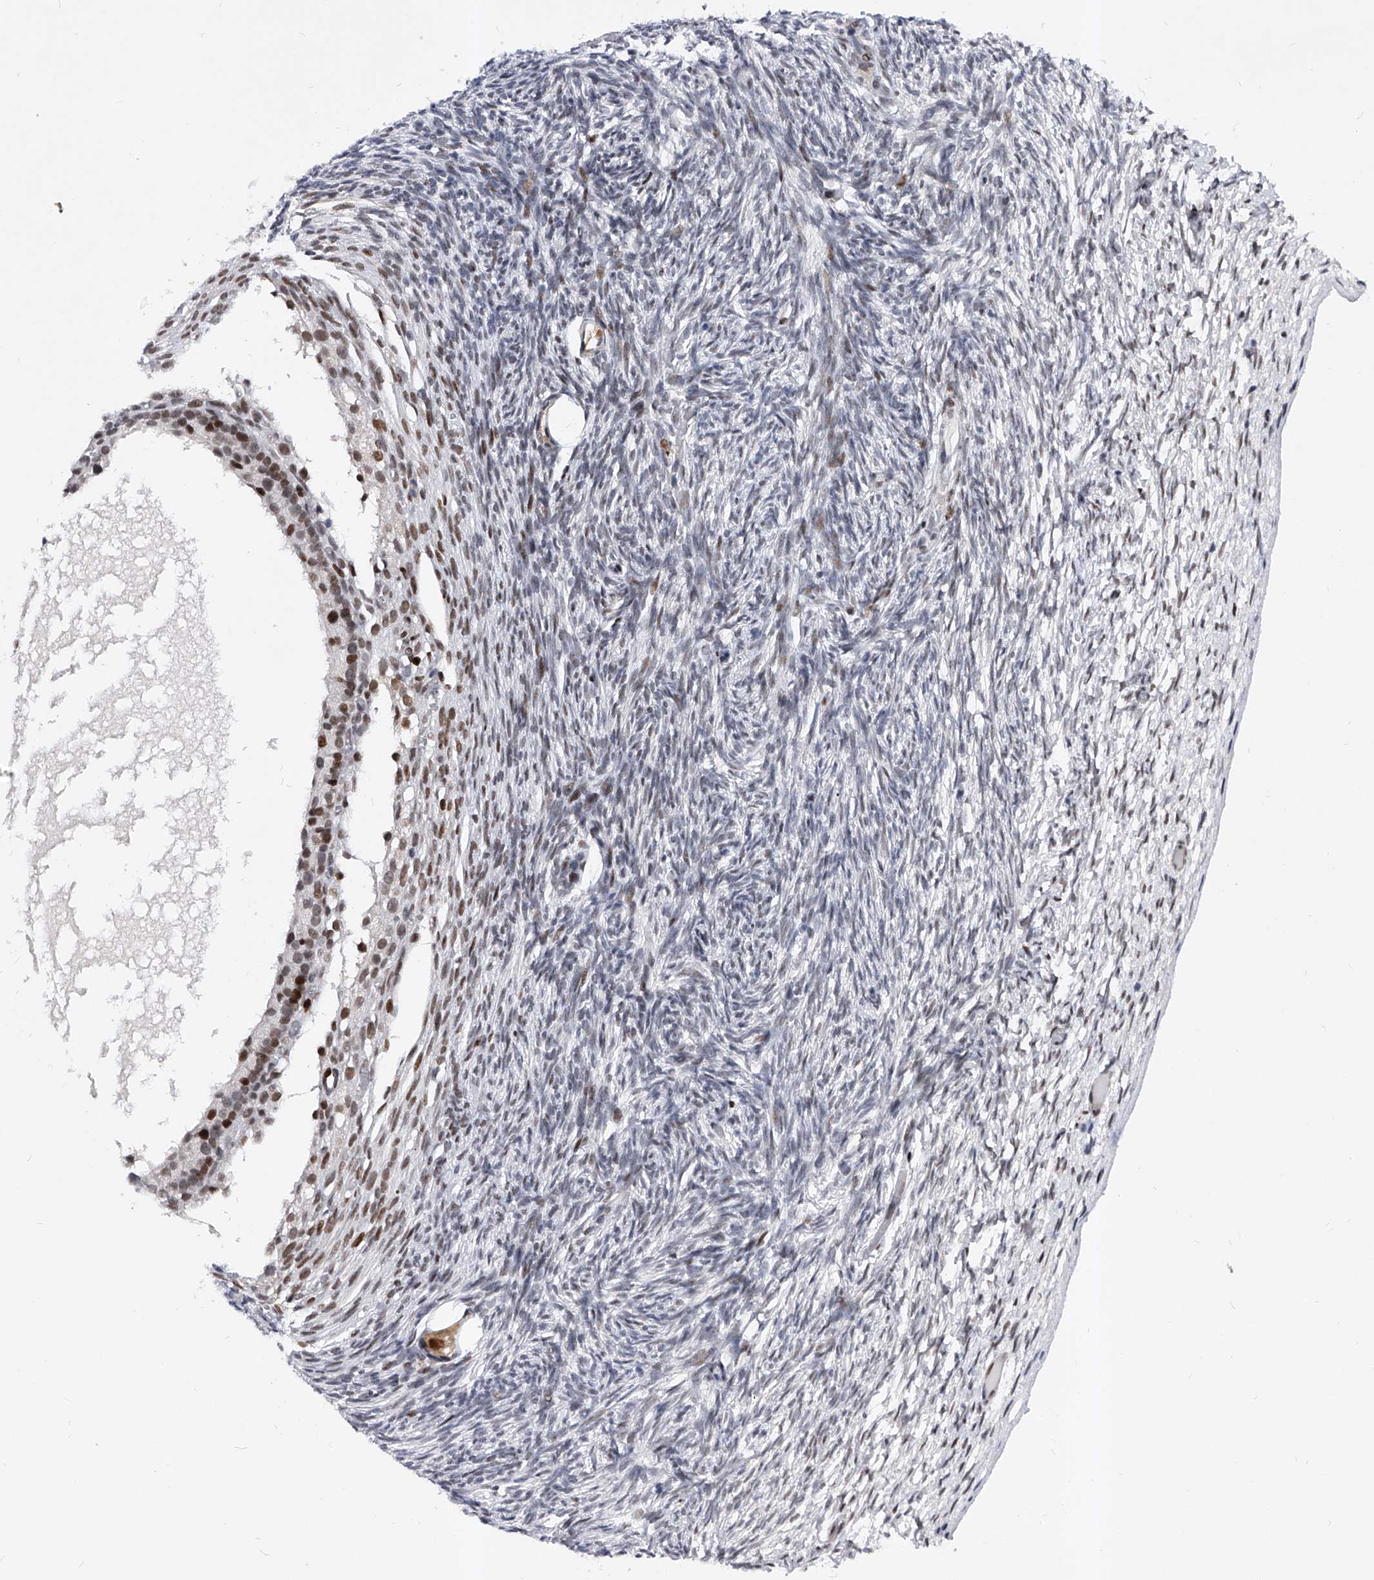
{"staining": {"intensity": "strong", "quantity": "25%-75%", "location": "cytoplasmic/membranous,nuclear"}, "tissue": "ovary", "cell_type": "Follicle cells", "image_type": "normal", "snomed": [{"axis": "morphology", "description": "Normal tissue, NOS"}, {"axis": "topography", "description": "Ovary"}], "caption": "The micrograph demonstrates immunohistochemical staining of benign ovary. There is strong cytoplasmic/membranous,nuclear staining is identified in approximately 25%-75% of follicle cells. (DAB IHC, brown staining for protein, blue staining for nuclei).", "gene": "TESK2", "patient": {"sex": "female", "age": 34}}